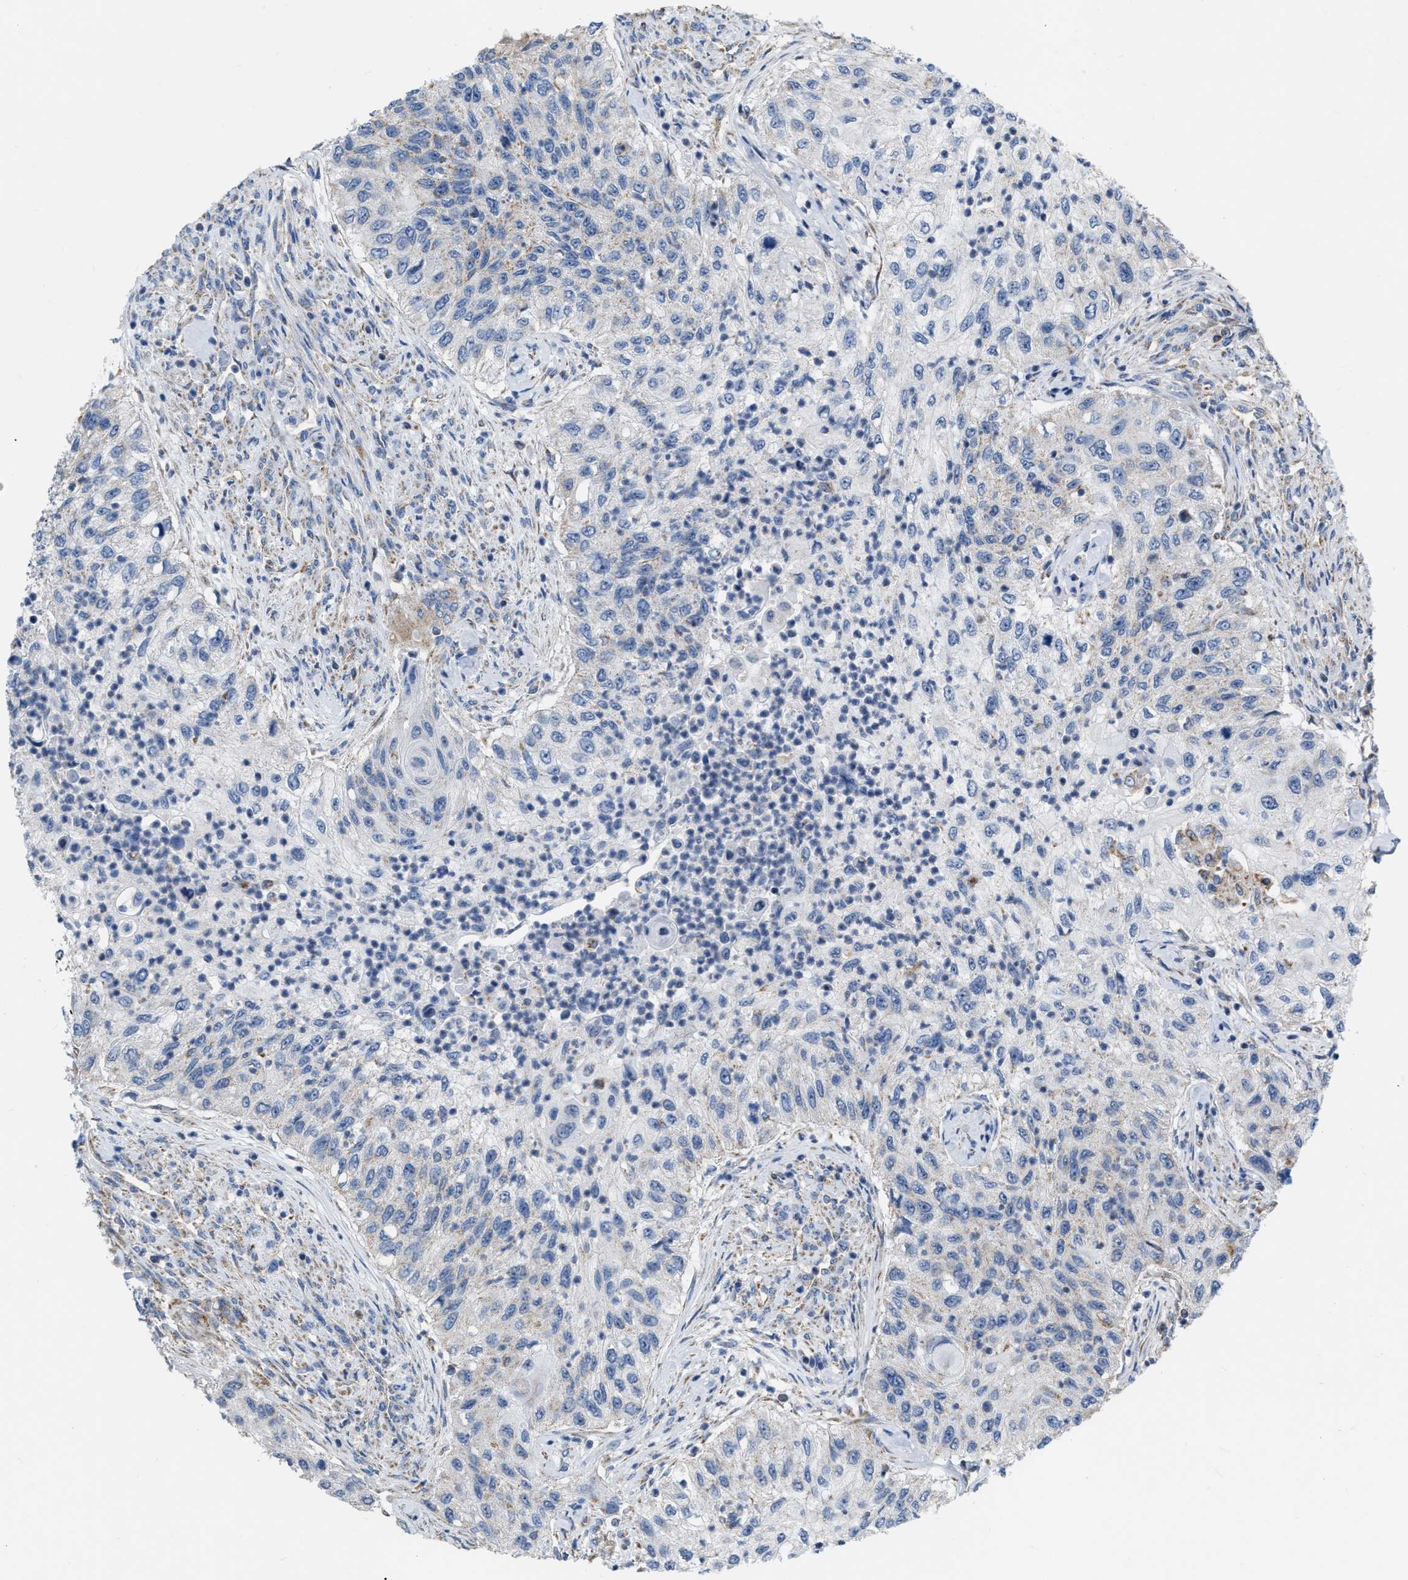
{"staining": {"intensity": "negative", "quantity": "none", "location": "none"}, "tissue": "urothelial cancer", "cell_type": "Tumor cells", "image_type": "cancer", "snomed": [{"axis": "morphology", "description": "Urothelial carcinoma, High grade"}, {"axis": "topography", "description": "Urinary bladder"}], "caption": "This histopathology image is of urothelial carcinoma (high-grade) stained with immunohistochemistry to label a protein in brown with the nuclei are counter-stained blue. There is no positivity in tumor cells. (DAB IHC, high magnification).", "gene": "DDX56", "patient": {"sex": "female", "age": 60}}